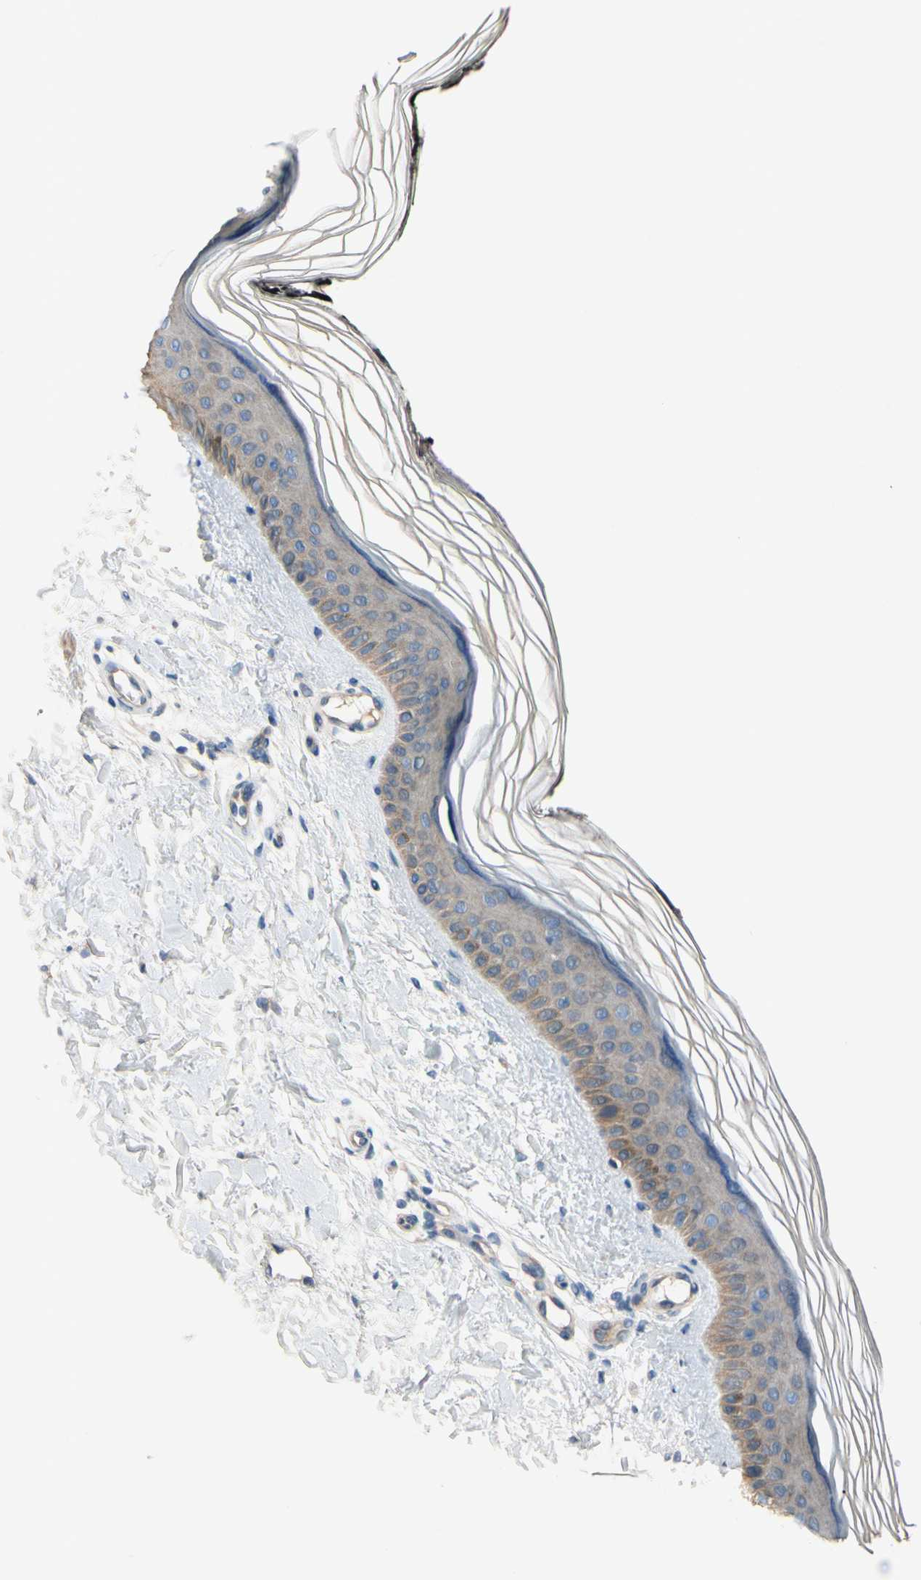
{"staining": {"intensity": "weak", "quantity": ">75%", "location": "cytoplasmic/membranous"}, "tissue": "skin", "cell_type": "Fibroblasts", "image_type": "normal", "snomed": [{"axis": "morphology", "description": "Normal tissue, NOS"}, {"axis": "topography", "description": "Skin"}], "caption": "Immunohistochemical staining of normal human skin exhibits >75% levels of weak cytoplasmic/membranous protein expression in about >75% of fibroblasts. The protein of interest is shown in brown color, while the nuclei are stained blue.", "gene": "SIGLEC5", "patient": {"sex": "female", "age": 19}}